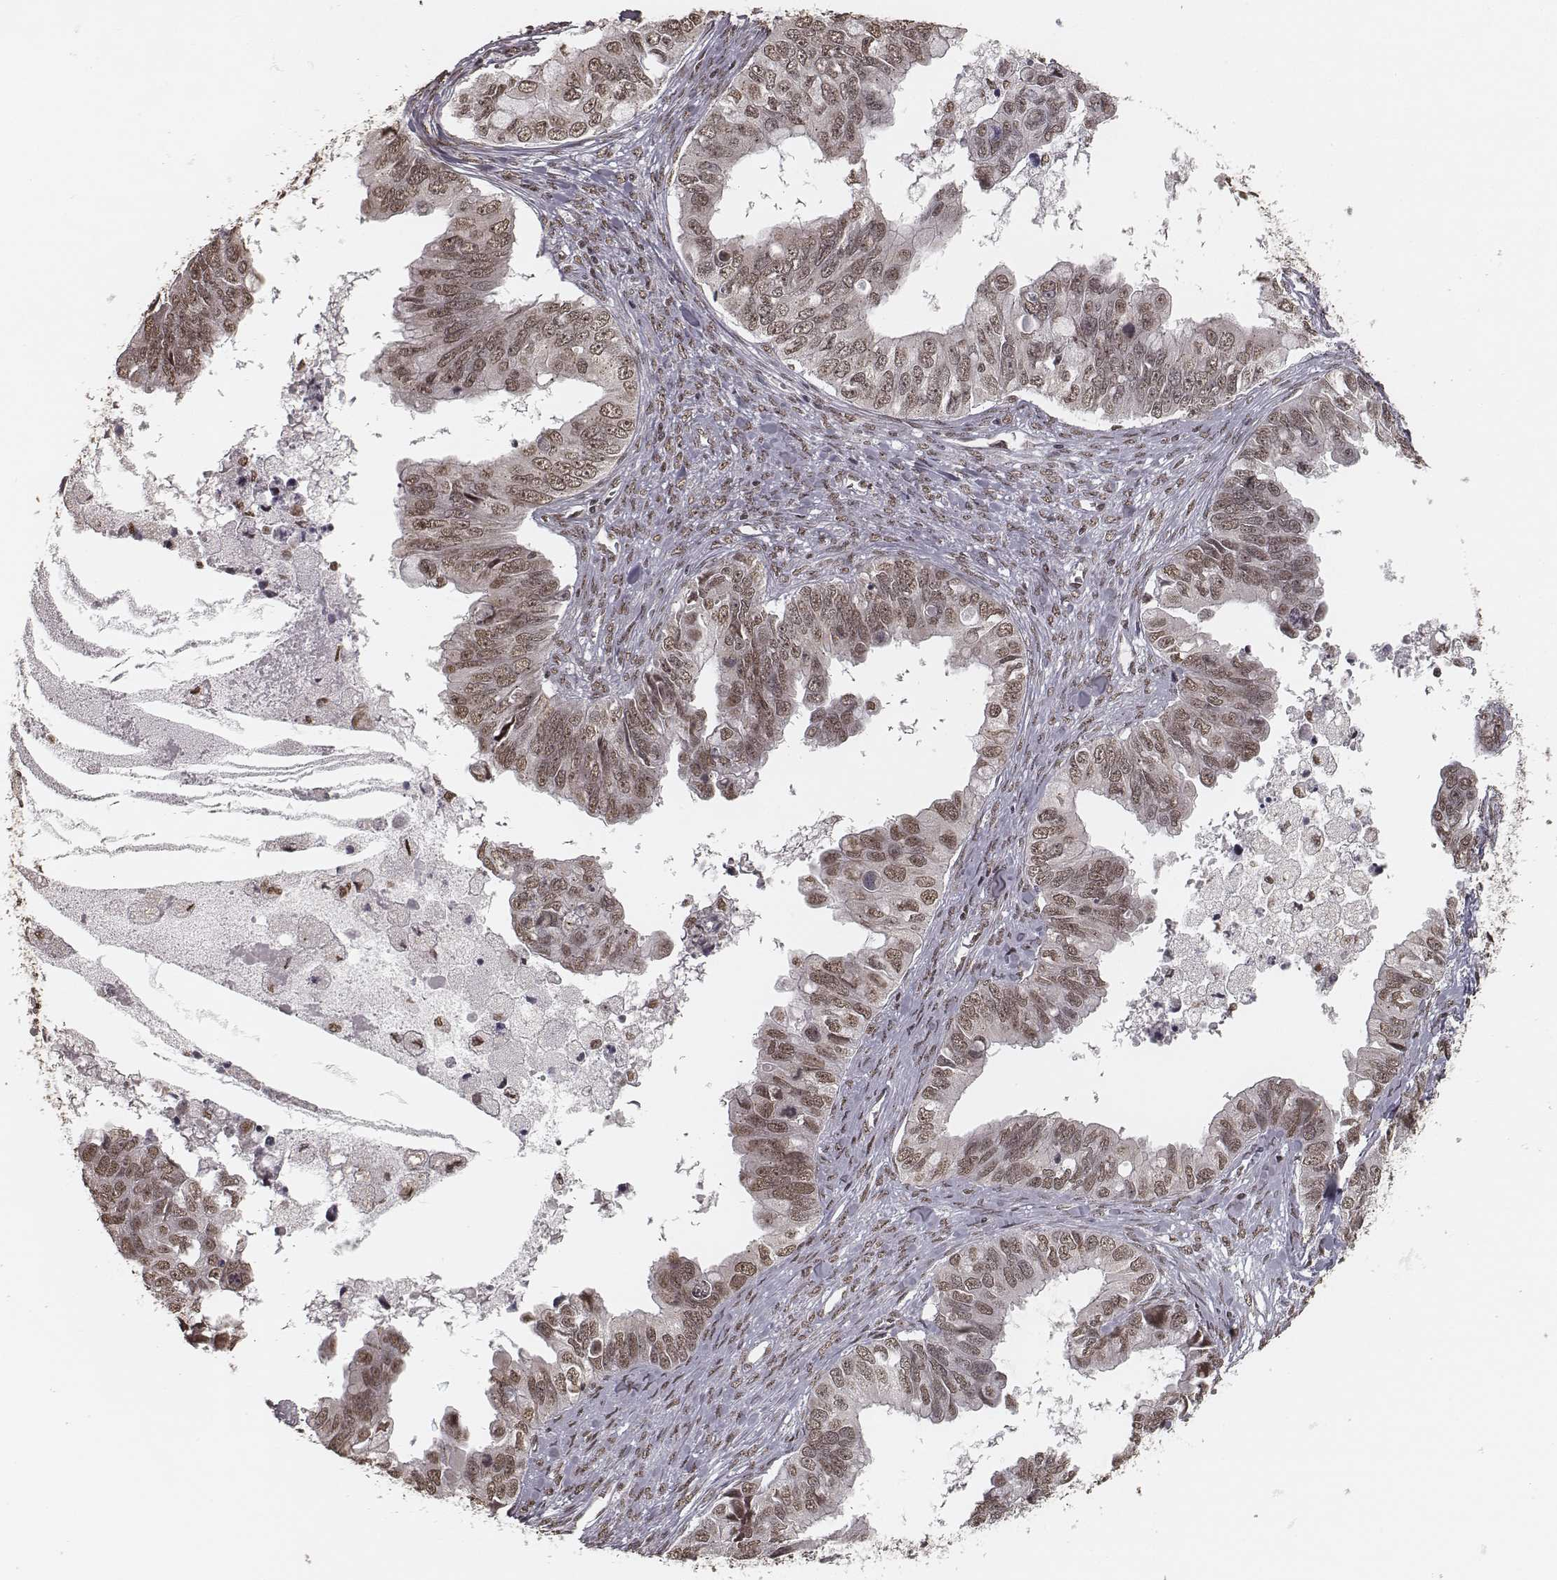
{"staining": {"intensity": "weak", "quantity": ">75%", "location": "nuclear"}, "tissue": "ovarian cancer", "cell_type": "Tumor cells", "image_type": "cancer", "snomed": [{"axis": "morphology", "description": "Cystadenocarcinoma, mucinous, NOS"}, {"axis": "topography", "description": "Ovary"}], "caption": "Protein expression analysis of human ovarian cancer reveals weak nuclear staining in approximately >75% of tumor cells.", "gene": "HMGA2", "patient": {"sex": "female", "age": 76}}